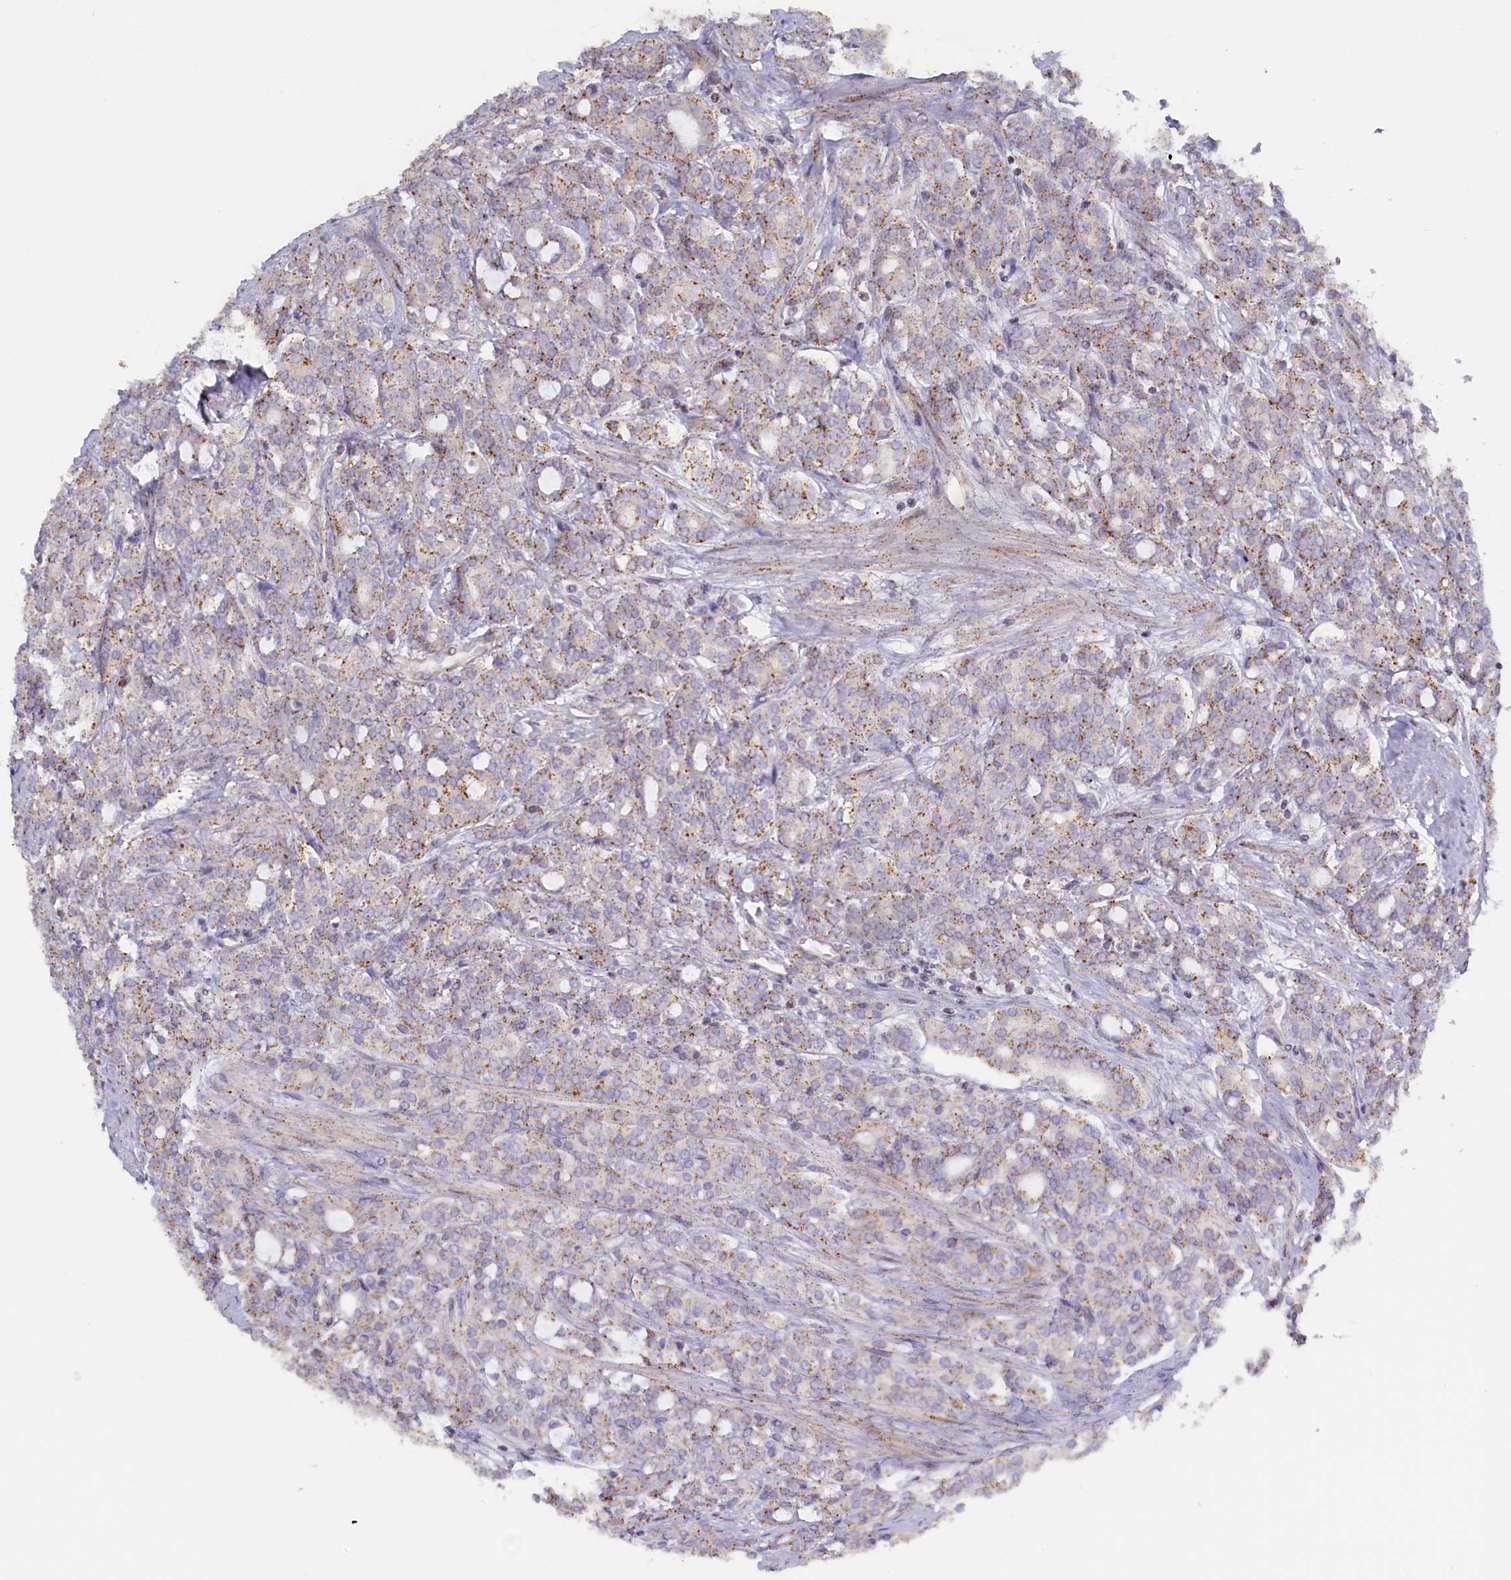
{"staining": {"intensity": "weak", "quantity": ">75%", "location": "cytoplasmic/membranous"}, "tissue": "prostate cancer", "cell_type": "Tumor cells", "image_type": "cancer", "snomed": [{"axis": "morphology", "description": "Adenocarcinoma, High grade"}, {"axis": "topography", "description": "Prostate"}], "caption": "Protein positivity by immunohistochemistry exhibits weak cytoplasmic/membranous staining in approximately >75% of tumor cells in high-grade adenocarcinoma (prostate).", "gene": "HYKK", "patient": {"sex": "male", "age": 62}}